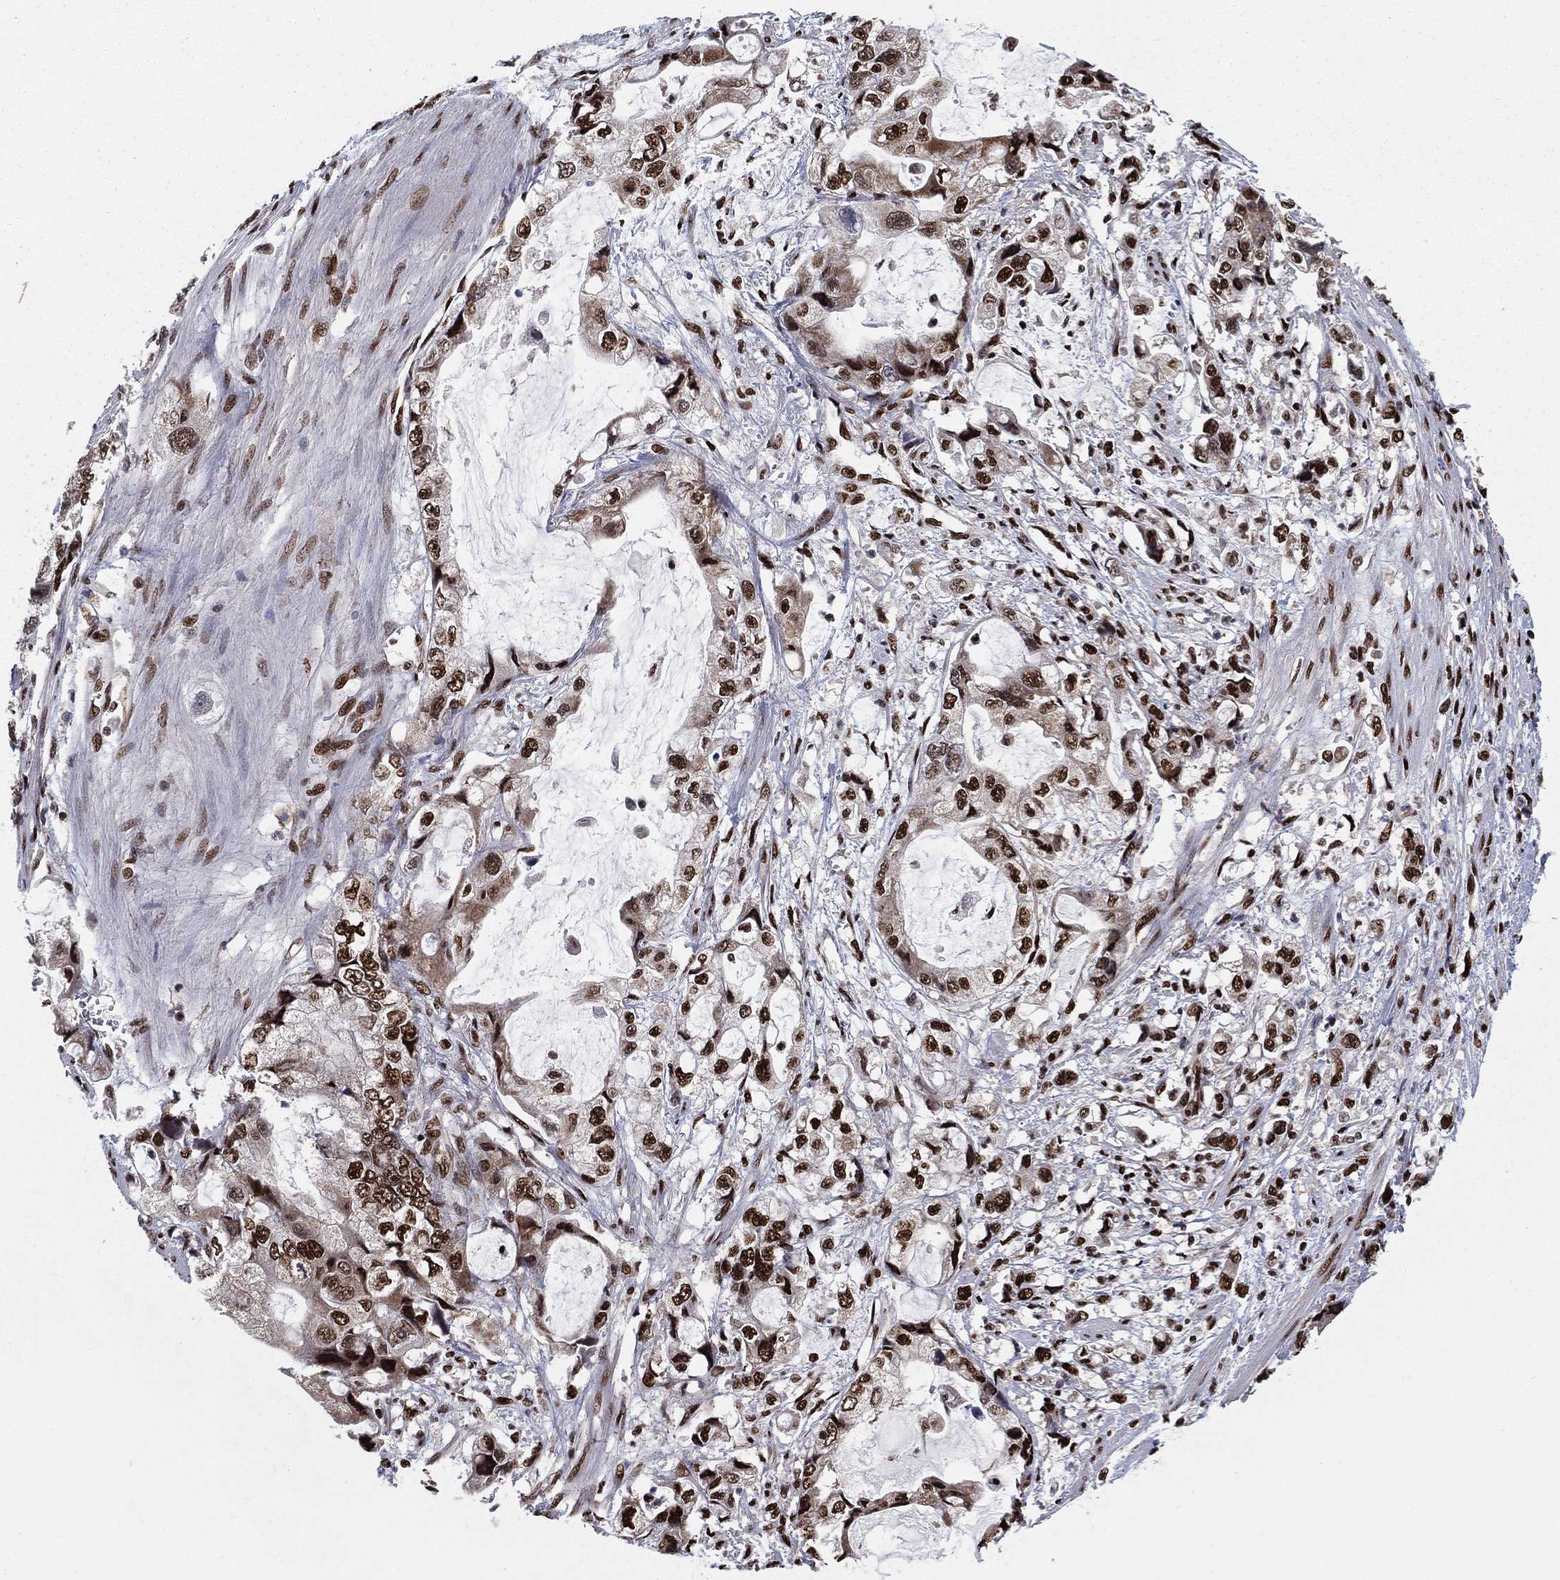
{"staining": {"intensity": "strong", "quantity": ">75%", "location": "nuclear"}, "tissue": "stomach cancer", "cell_type": "Tumor cells", "image_type": "cancer", "snomed": [{"axis": "morphology", "description": "Adenocarcinoma, NOS"}, {"axis": "topography", "description": "Pancreas"}, {"axis": "topography", "description": "Stomach, upper"}, {"axis": "topography", "description": "Stomach"}], "caption": "A histopathology image of stomach adenocarcinoma stained for a protein reveals strong nuclear brown staining in tumor cells.", "gene": "TP53BP1", "patient": {"sex": "male", "age": 77}}